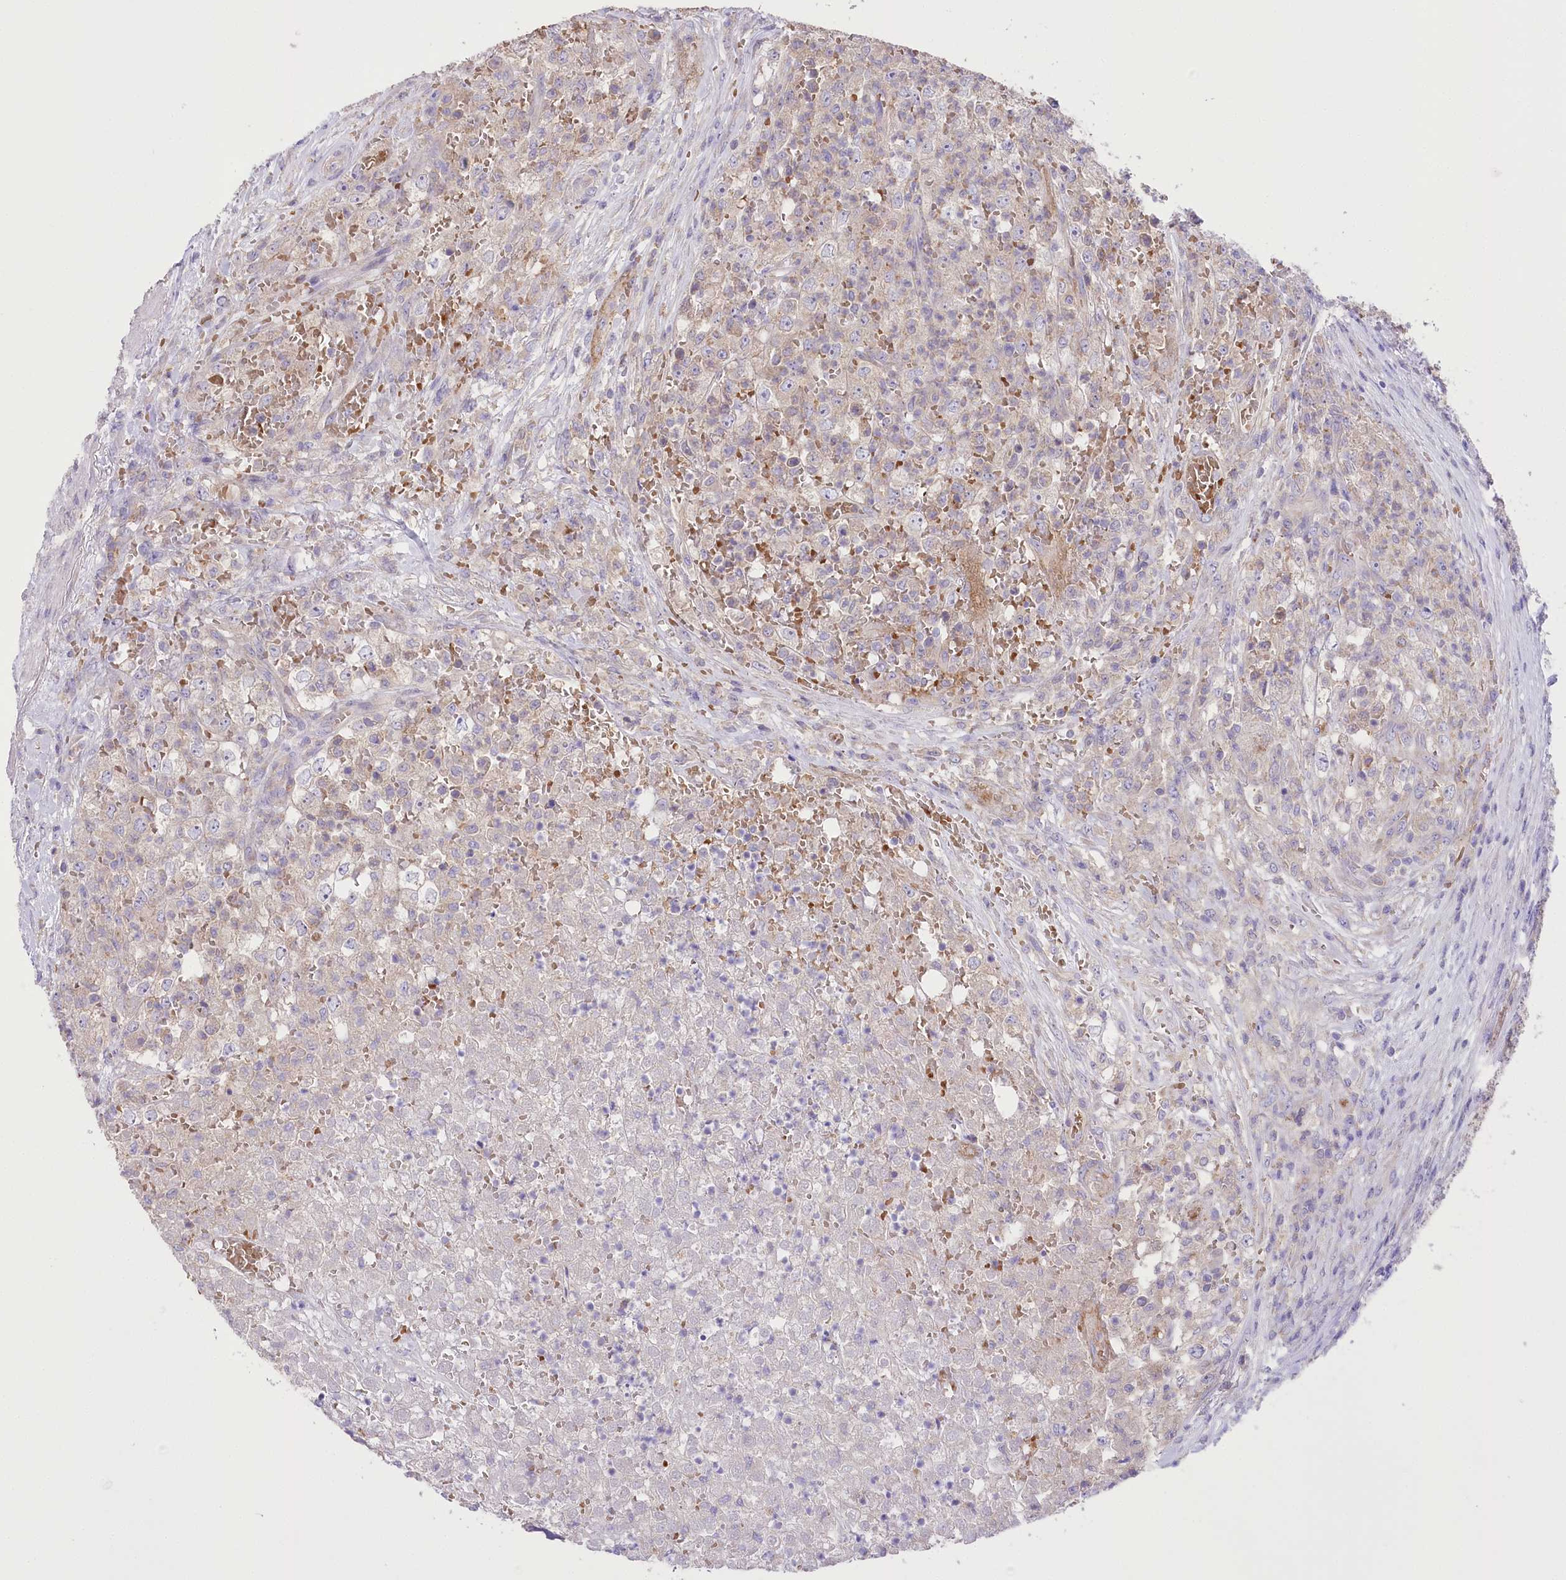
{"staining": {"intensity": "weak", "quantity": "<25%", "location": "cytoplasmic/membranous"}, "tissue": "renal cancer", "cell_type": "Tumor cells", "image_type": "cancer", "snomed": [{"axis": "morphology", "description": "Adenocarcinoma, NOS"}, {"axis": "topography", "description": "Kidney"}], "caption": "Tumor cells are negative for brown protein staining in renal cancer (adenocarcinoma).", "gene": "PRSS53", "patient": {"sex": "female", "age": 54}}